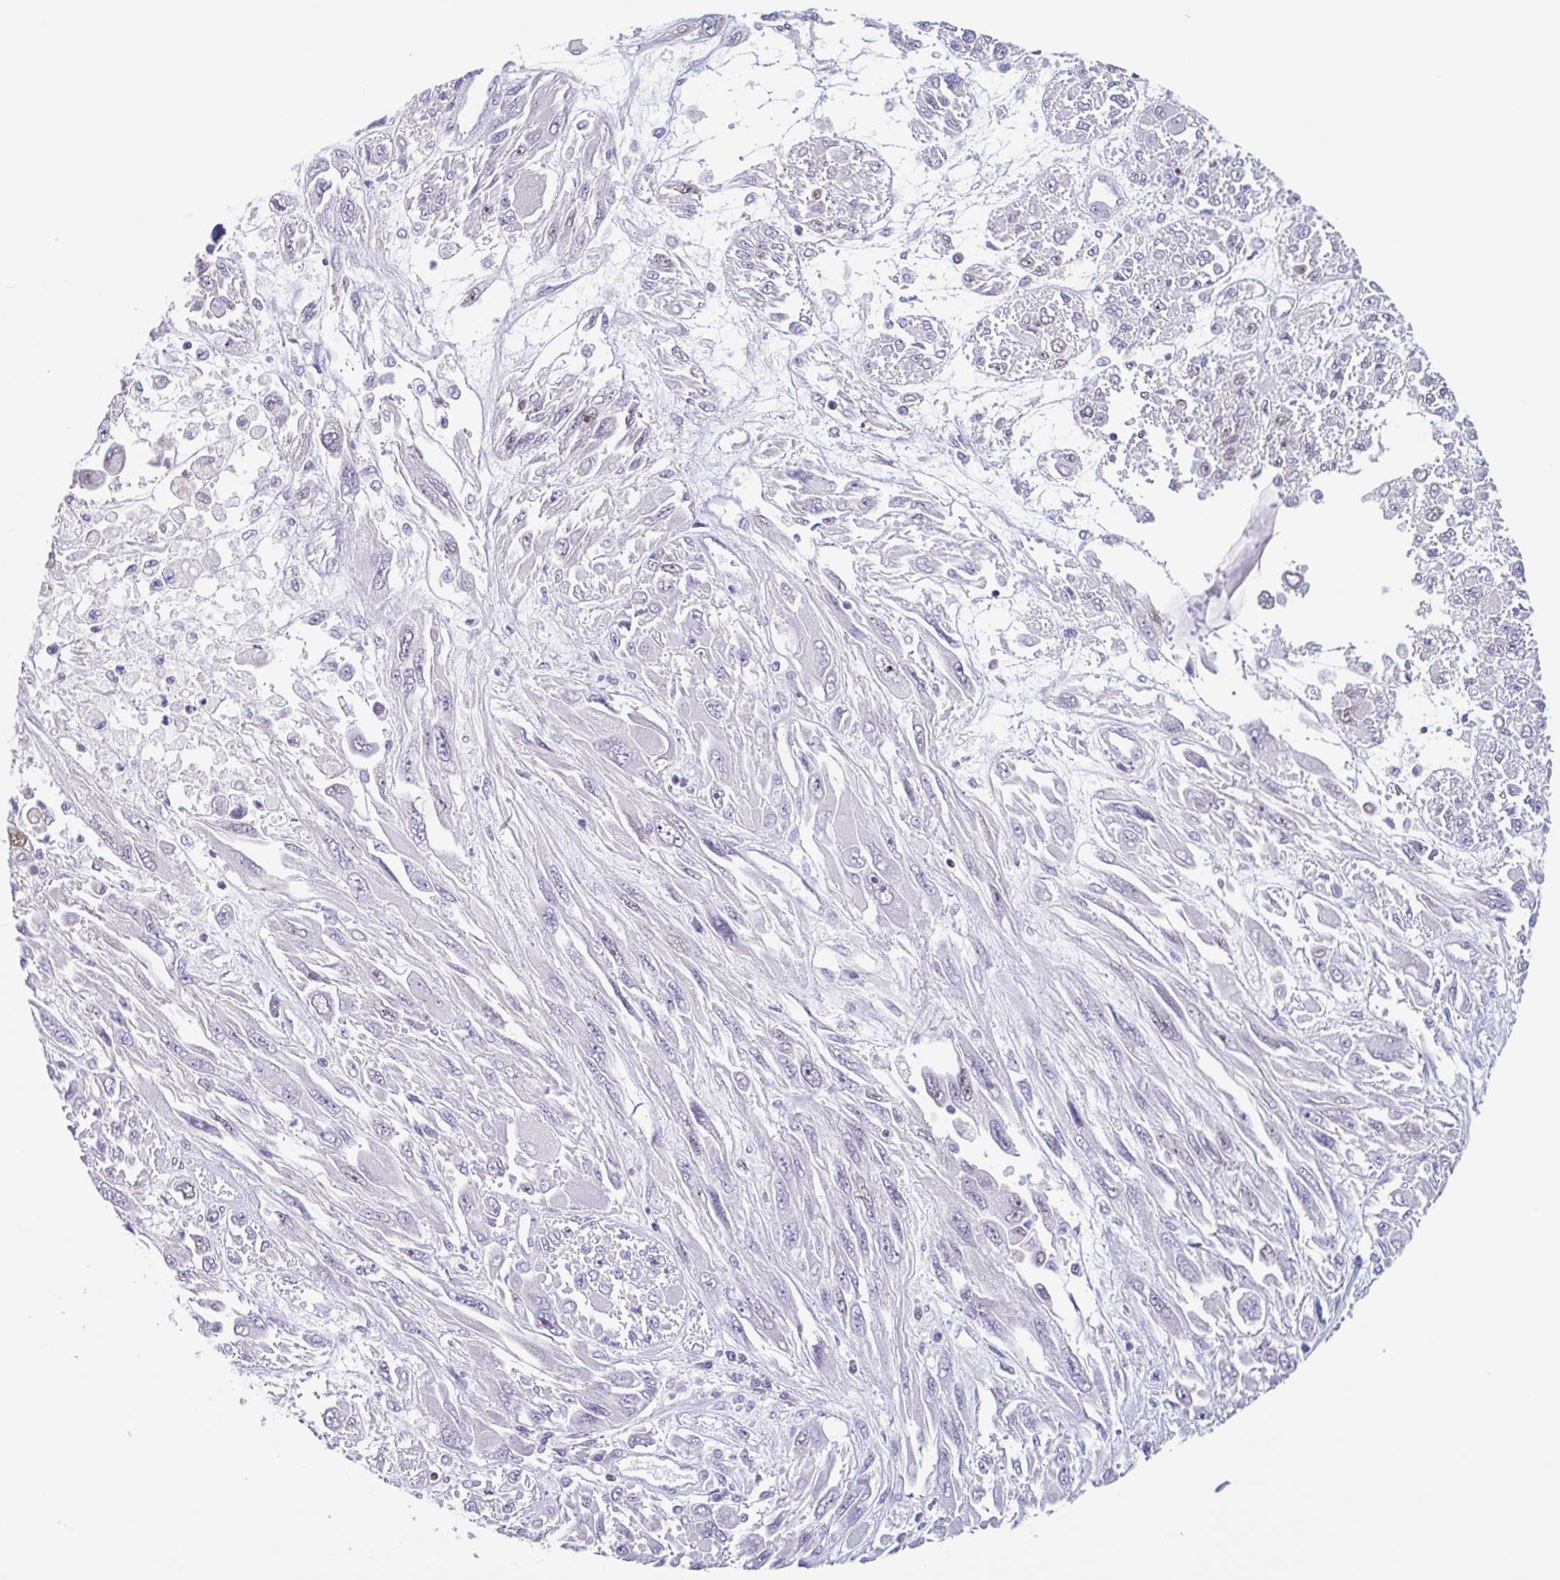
{"staining": {"intensity": "moderate", "quantity": "<25%", "location": "nuclear"}, "tissue": "melanoma", "cell_type": "Tumor cells", "image_type": "cancer", "snomed": [{"axis": "morphology", "description": "Malignant melanoma, NOS"}, {"axis": "topography", "description": "Skin"}], "caption": "A high-resolution histopathology image shows IHC staining of melanoma, which demonstrates moderate nuclear staining in approximately <25% of tumor cells. The protein of interest is stained brown, and the nuclei are stained in blue (DAB (3,3'-diaminobenzidine) IHC with brightfield microscopy, high magnification).", "gene": "LENG9", "patient": {"sex": "female", "age": 91}}